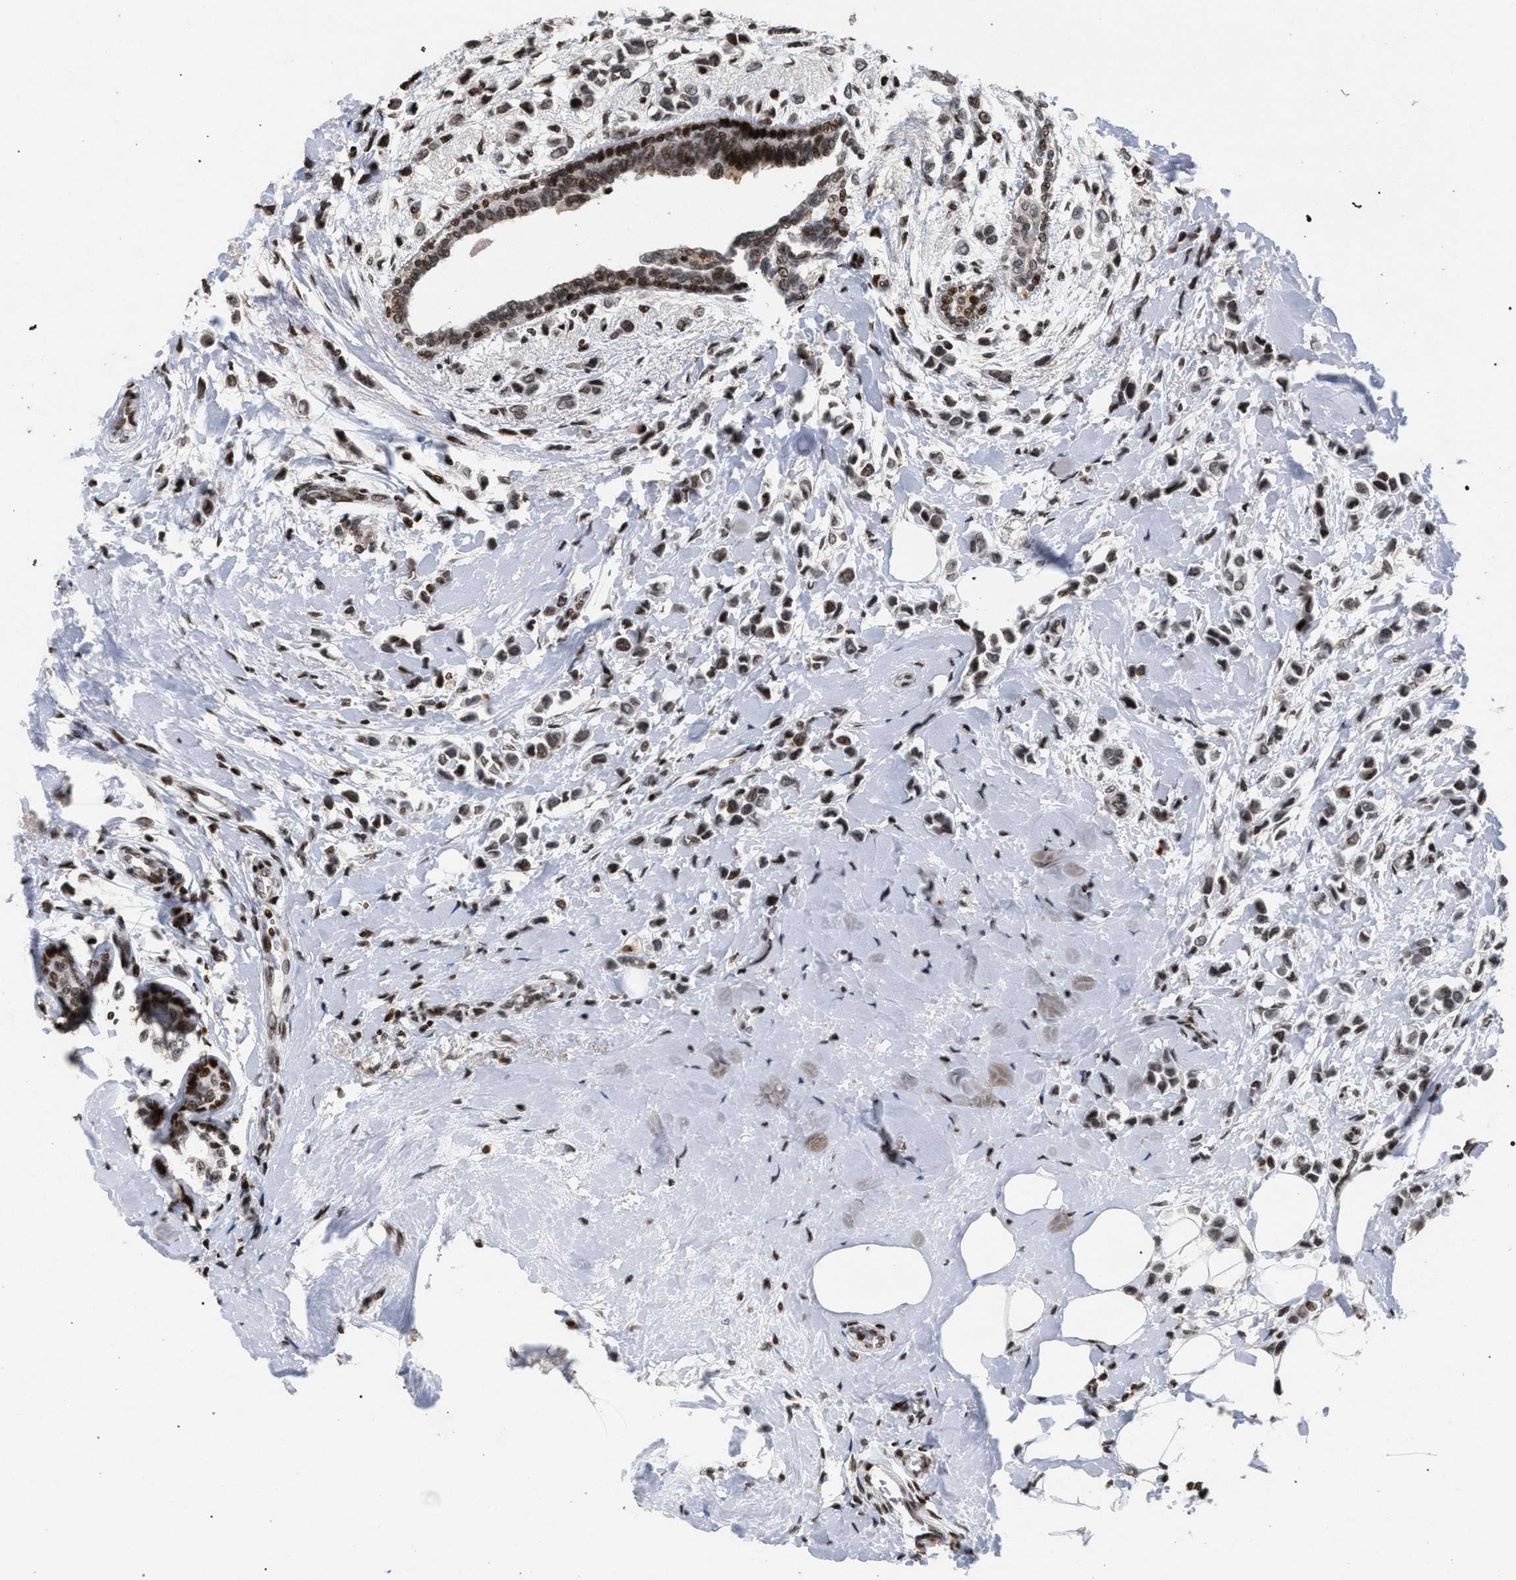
{"staining": {"intensity": "weak", "quantity": ">75%", "location": "nuclear"}, "tissue": "breast cancer", "cell_type": "Tumor cells", "image_type": "cancer", "snomed": [{"axis": "morphology", "description": "Lobular carcinoma"}, {"axis": "topography", "description": "Breast"}], "caption": "Breast cancer (lobular carcinoma) stained with IHC reveals weak nuclear staining in approximately >75% of tumor cells.", "gene": "FOXD3", "patient": {"sex": "female", "age": 51}}